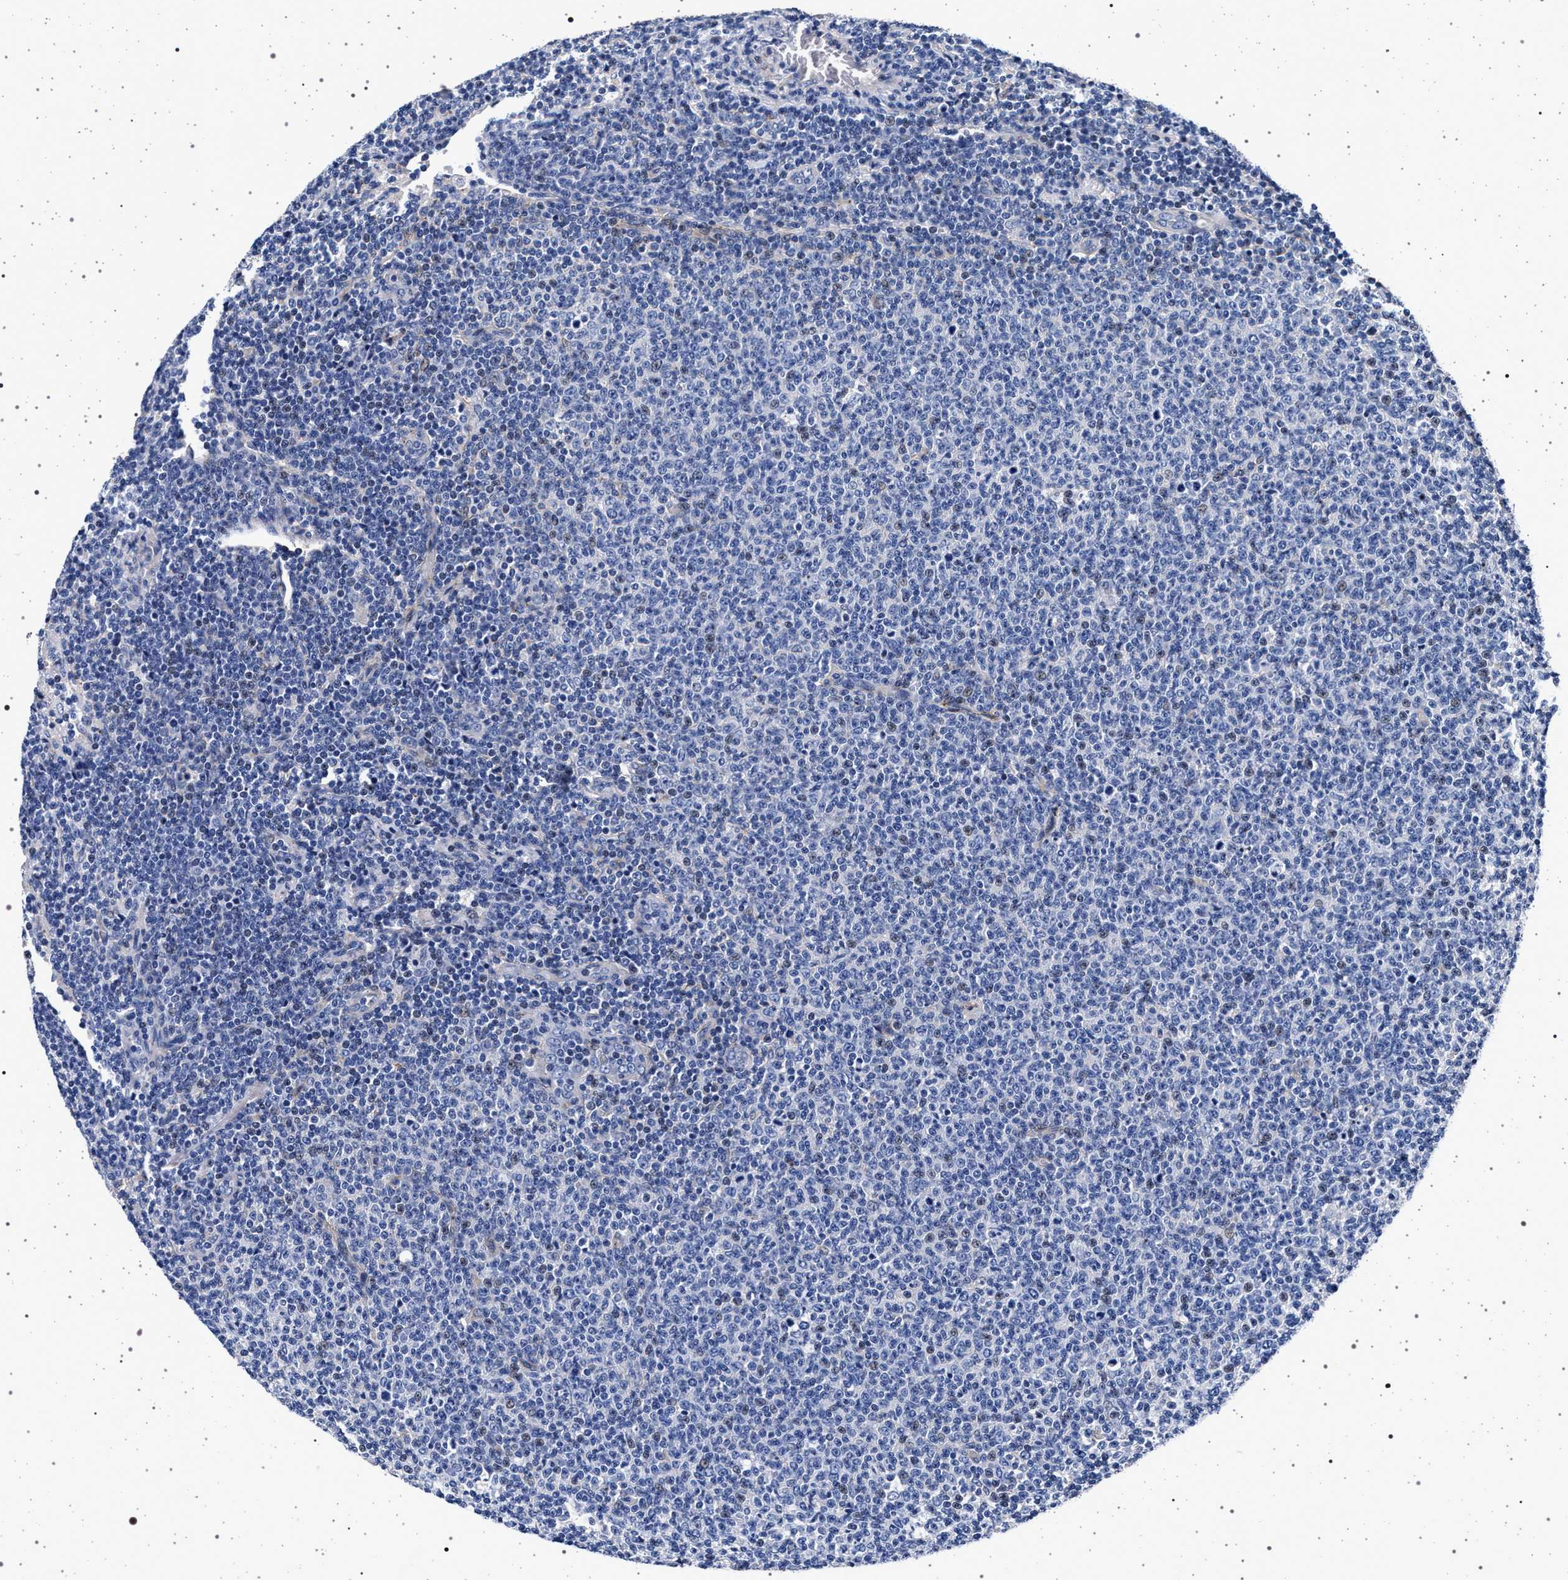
{"staining": {"intensity": "negative", "quantity": "none", "location": "none"}, "tissue": "lymphoma", "cell_type": "Tumor cells", "image_type": "cancer", "snomed": [{"axis": "morphology", "description": "Malignant lymphoma, non-Hodgkin's type, Low grade"}, {"axis": "topography", "description": "Lymph node"}], "caption": "DAB immunohistochemical staining of lymphoma reveals no significant expression in tumor cells. (Stains: DAB (3,3'-diaminobenzidine) immunohistochemistry with hematoxylin counter stain, Microscopy: brightfield microscopy at high magnification).", "gene": "SLC9A1", "patient": {"sex": "male", "age": 66}}